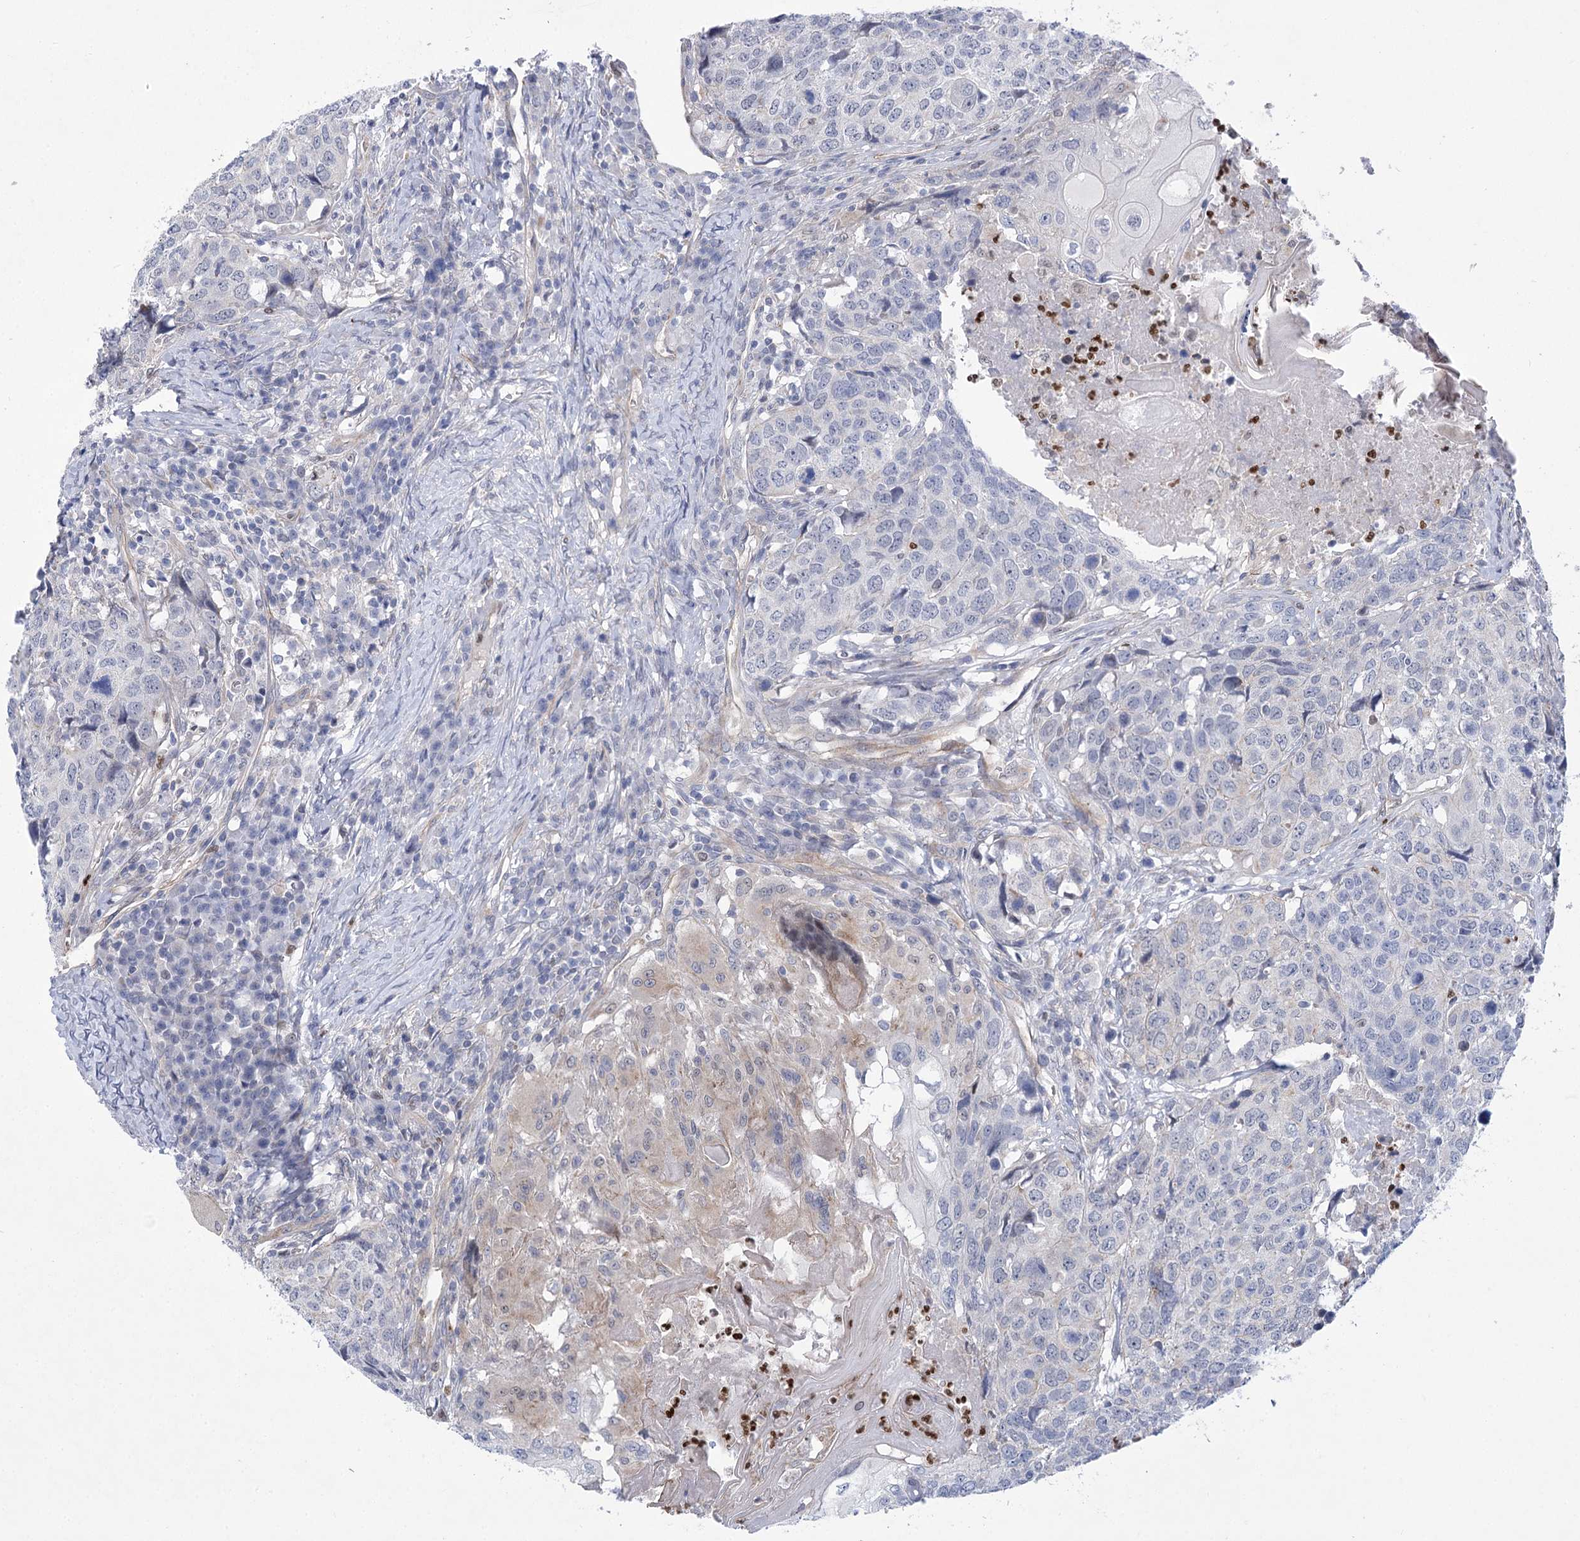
{"staining": {"intensity": "negative", "quantity": "none", "location": "none"}, "tissue": "head and neck cancer", "cell_type": "Tumor cells", "image_type": "cancer", "snomed": [{"axis": "morphology", "description": "Squamous cell carcinoma, NOS"}, {"axis": "topography", "description": "Head-Neck"}], "caption": "An image of head and neck squamous cell carcinoma stained for a protein demonstrates no brown staining in tumor cells. (DAB (3,3'-diaminobenzidine) immunohistochemistry (IHC) with hematoxylin counter stain).", "gene": "THAP6", "patient": {"sex": "male", "age": 66}}